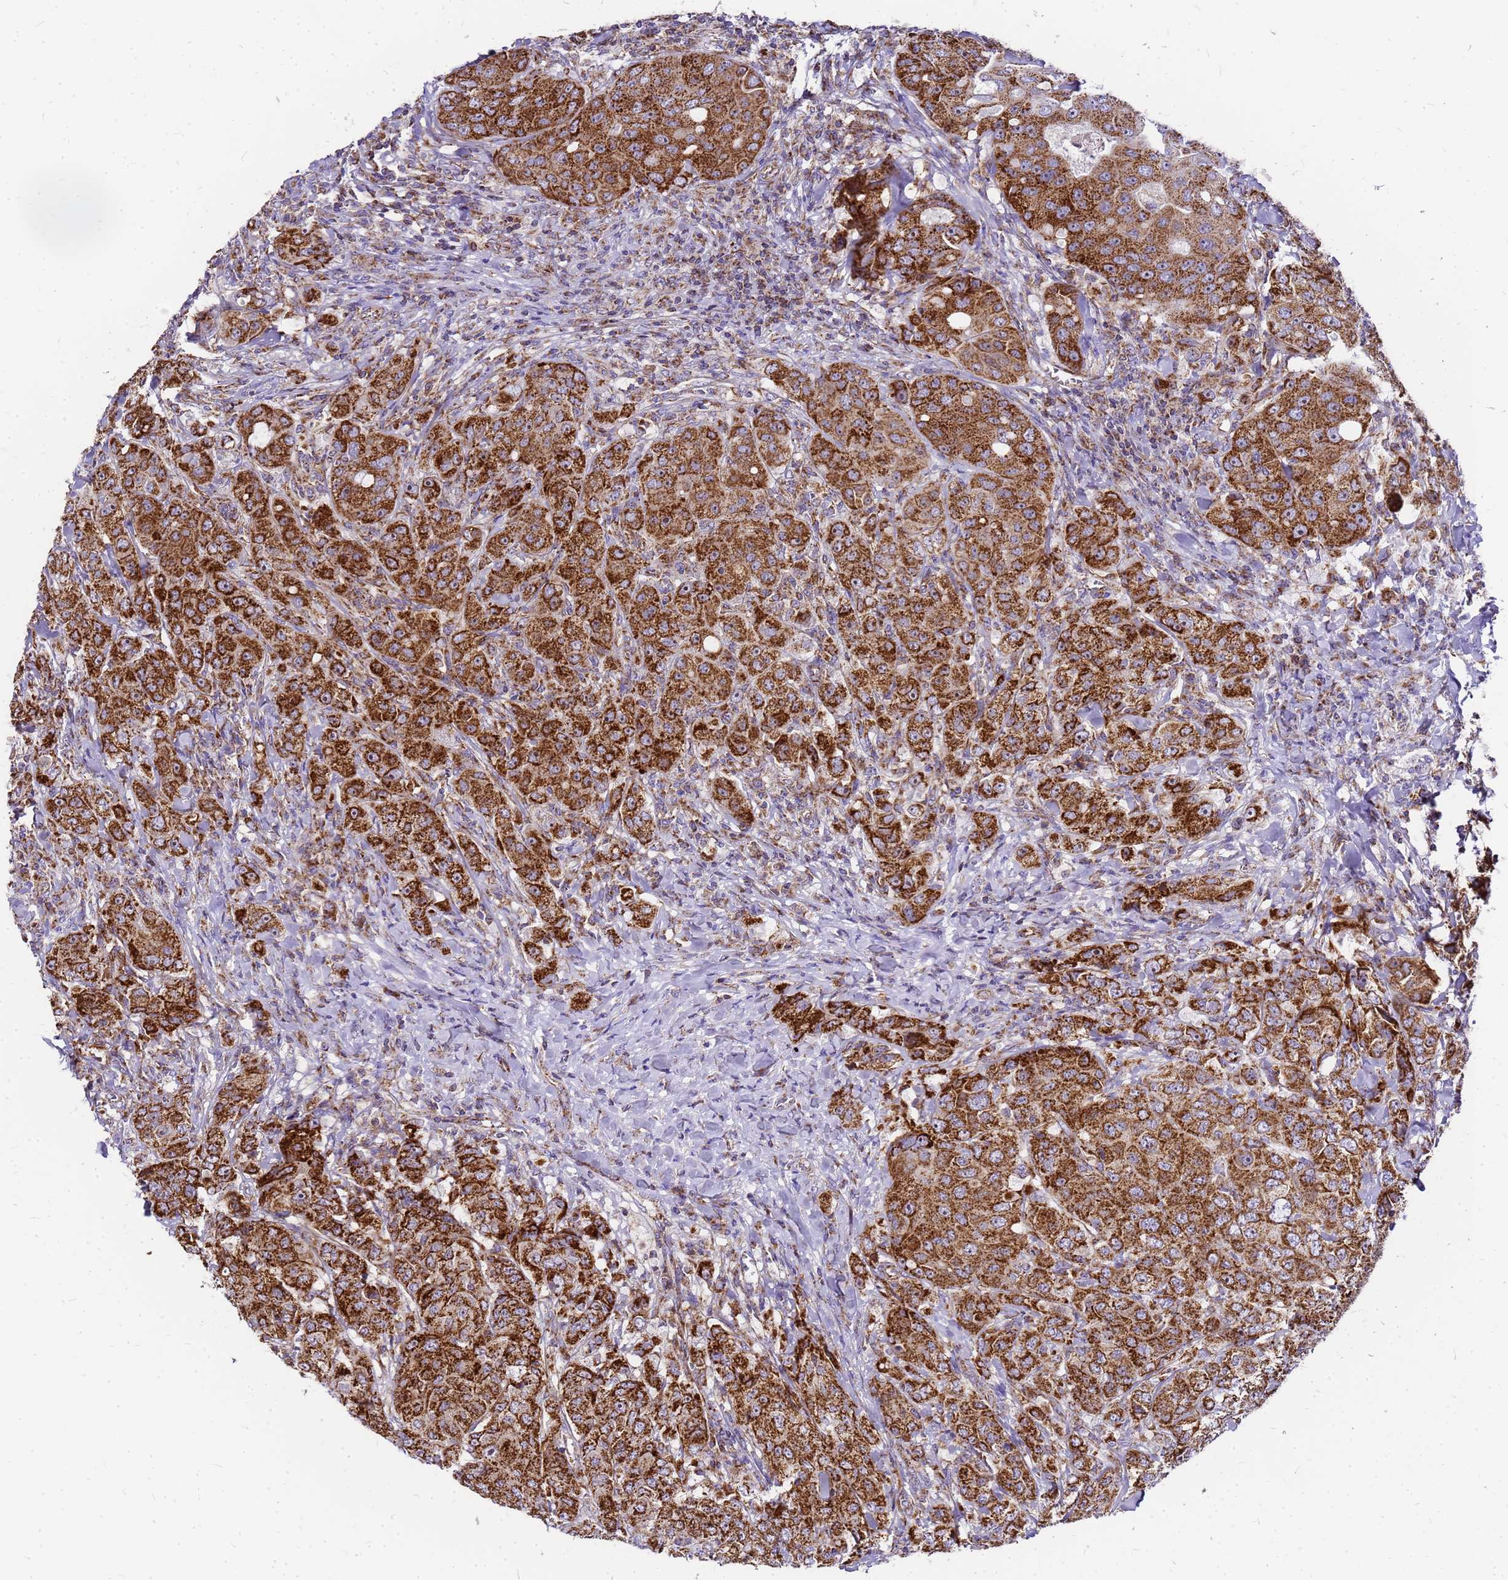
{"staining": {"intensity": "strong", "quantity": ">75%", "location": "cytoplasmic/membranous"}, "tissue": "breast cancer", "cell_type": "Tumor cells", "image_type": "cancer", "snomed": [{"axis": "morphology", "description": "Duct carcinoma"}, {"axis": "topography", "description": "Breast"}], "caption": "Immunohistochemical staining of human breast infiltrating ductal carcinoma demonstrates high levels of strong cytoplasmic/membranous positivity in about >75% of tumor cells.", "gene": "MRPS26", "patient": {"sex": "female", "age": 43}}